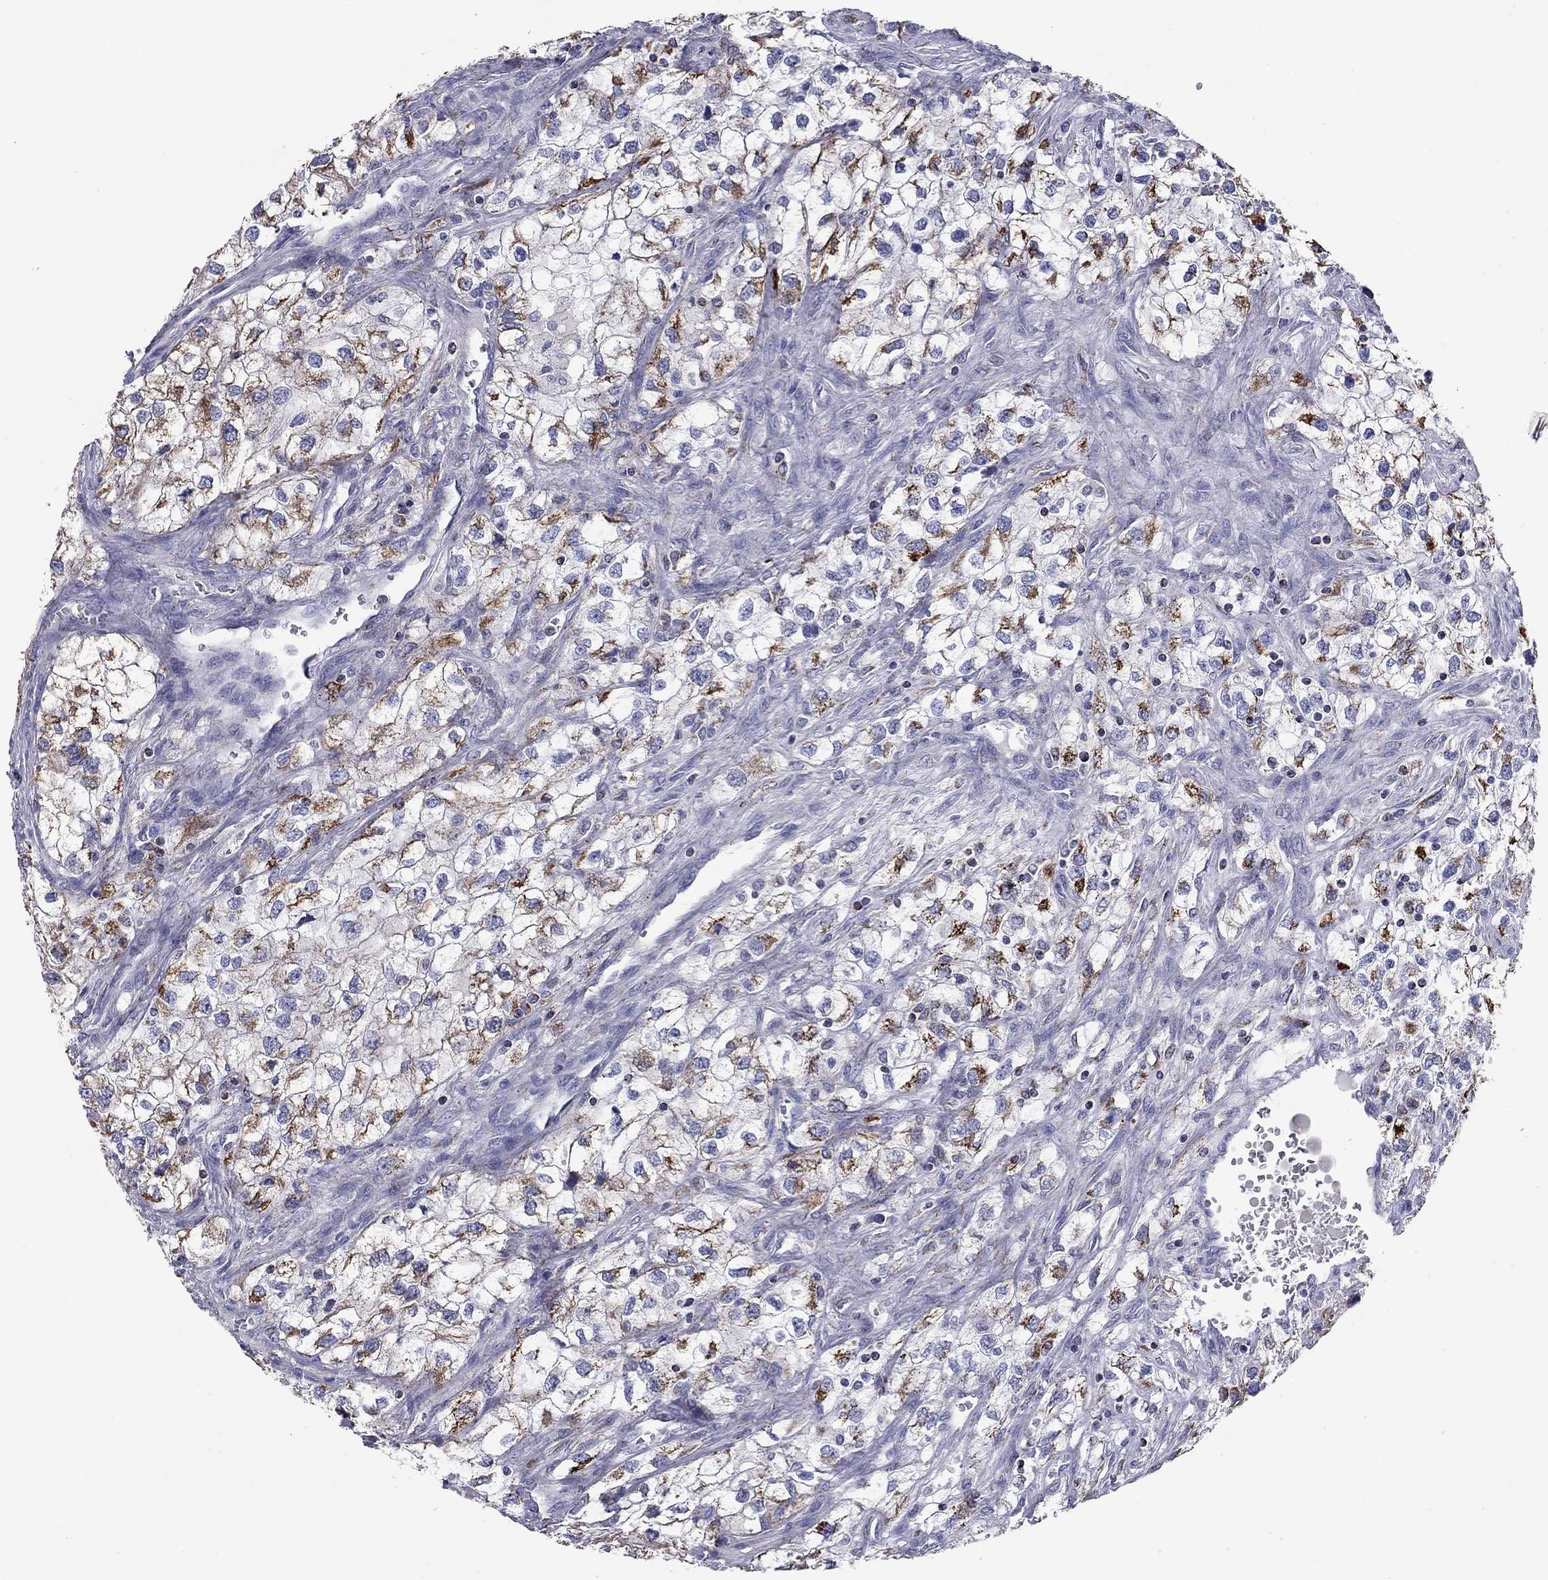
{"staining": {"intensity": "moderate", "quantity": "25%-75%", "location": "cytoplasmic/membranous"}, "tissue": "renal cancer", "cell_type": "Tumor cells", "image_type": "cancer", "snomed": [{"axis": "morphology", "description": "Adenocarcinoma, NOS"}, {"axis": "topography", "description": "Kidney"}], "caption": "Immunohistochemical staining of renal cancer exhibits medium levels of moderate cytoplasmic/membranous expression in about 25%-75% of tumor cells.", "gene": "NDUFA4L2", "patient": {"sex": "male", "age": 59}}